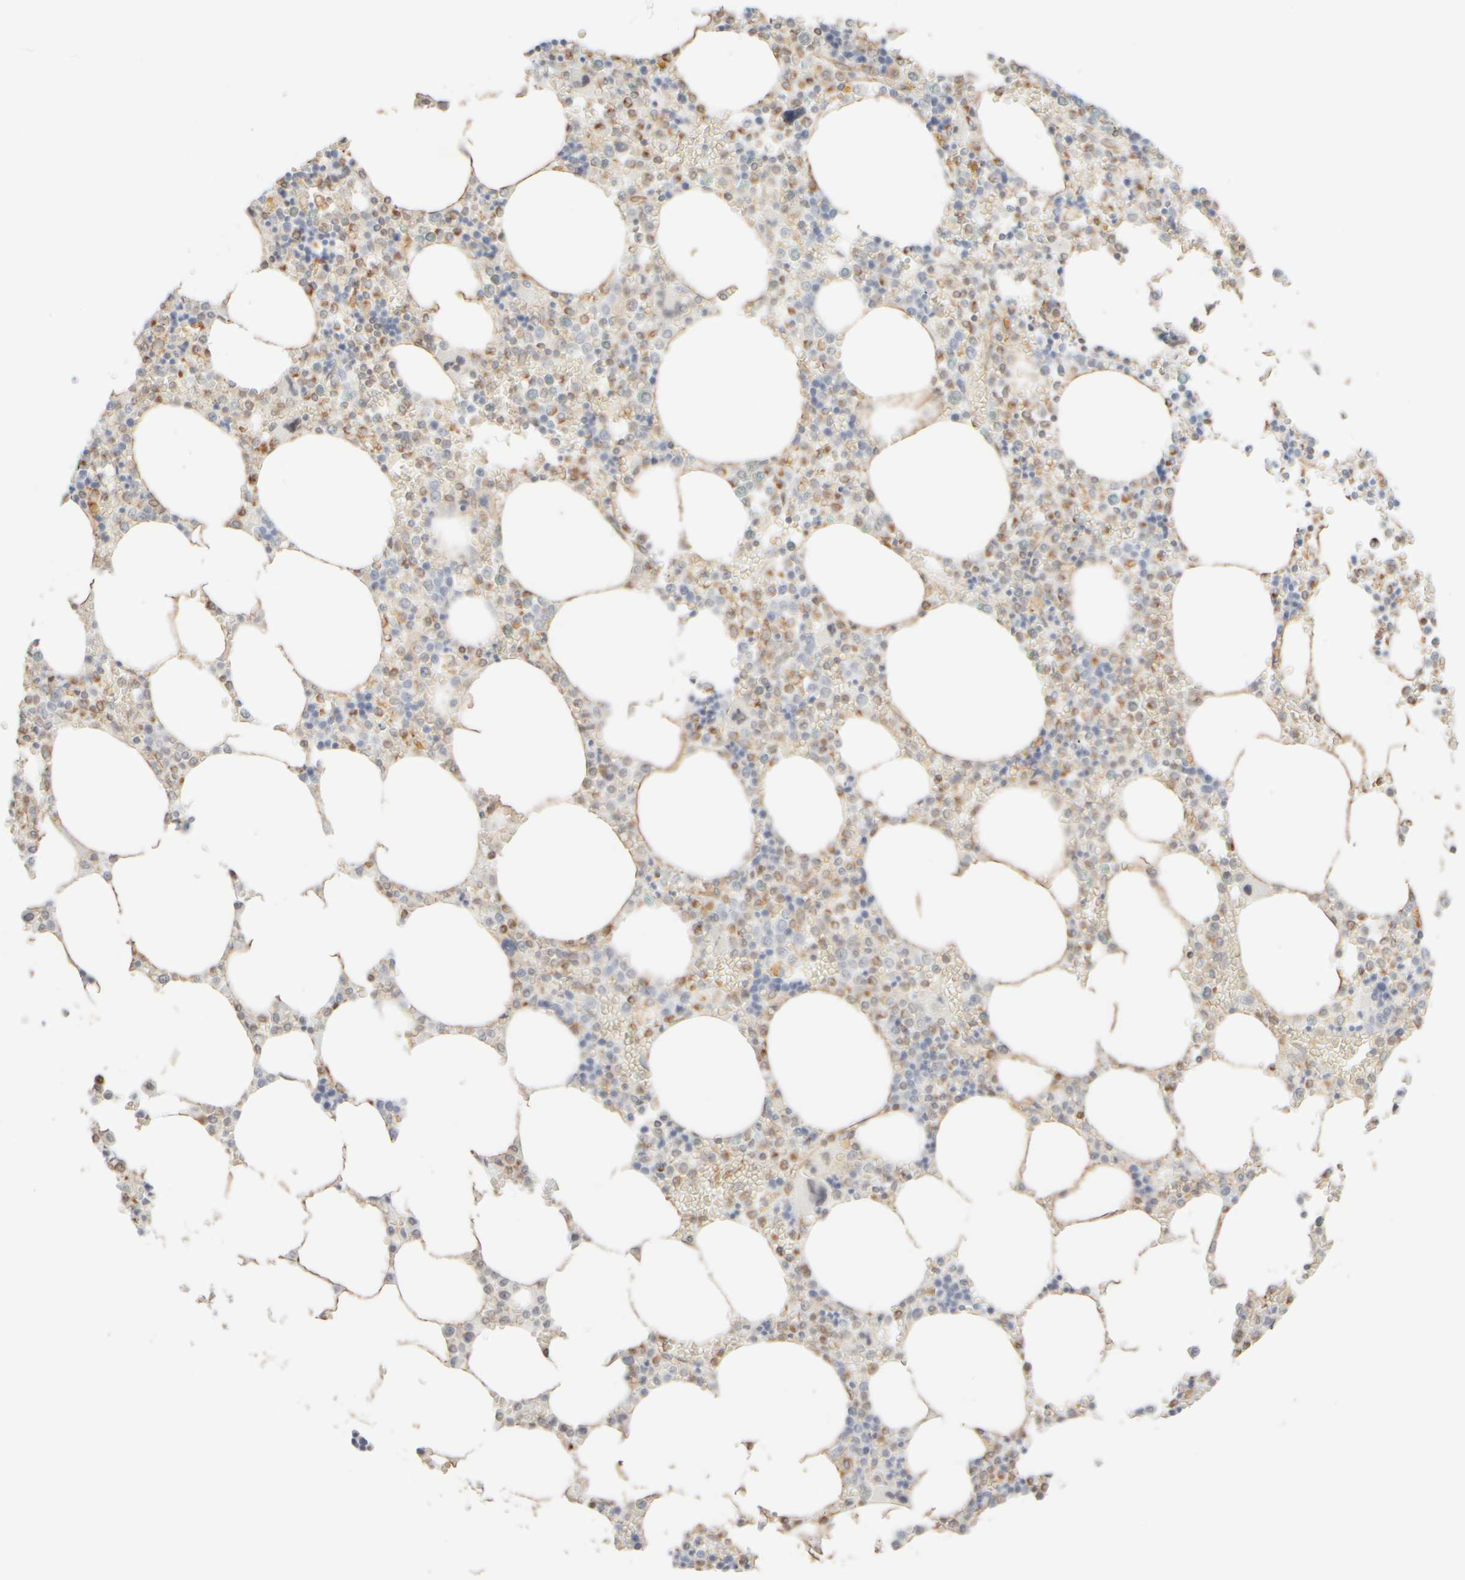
{"staining": {"intensity": "moderate", "quantity": "<25%", "location": "cytoplasmic/membranous"}, "tissue": "bone marrow", "cell_type": "Hematopoietic cells", "image_type": "normal", "snomed": [{"axis": "morphology", "description": "Normal tissue, NOS"}, {"axis": "topography", "description": "Bone marrow"}], "caption": "Immunohistochemistry image of benign bone marrow: bone marrow stained using immunohistochemistry exhibits low levels of moderate protein expression localized specifically in the cytoplasmic/membranous of hematopoietic cells, appearing as a cytoplasmic/membranous brown color.", "gene": "KRT15", "patient": {"sex": "male", "age": 70}}